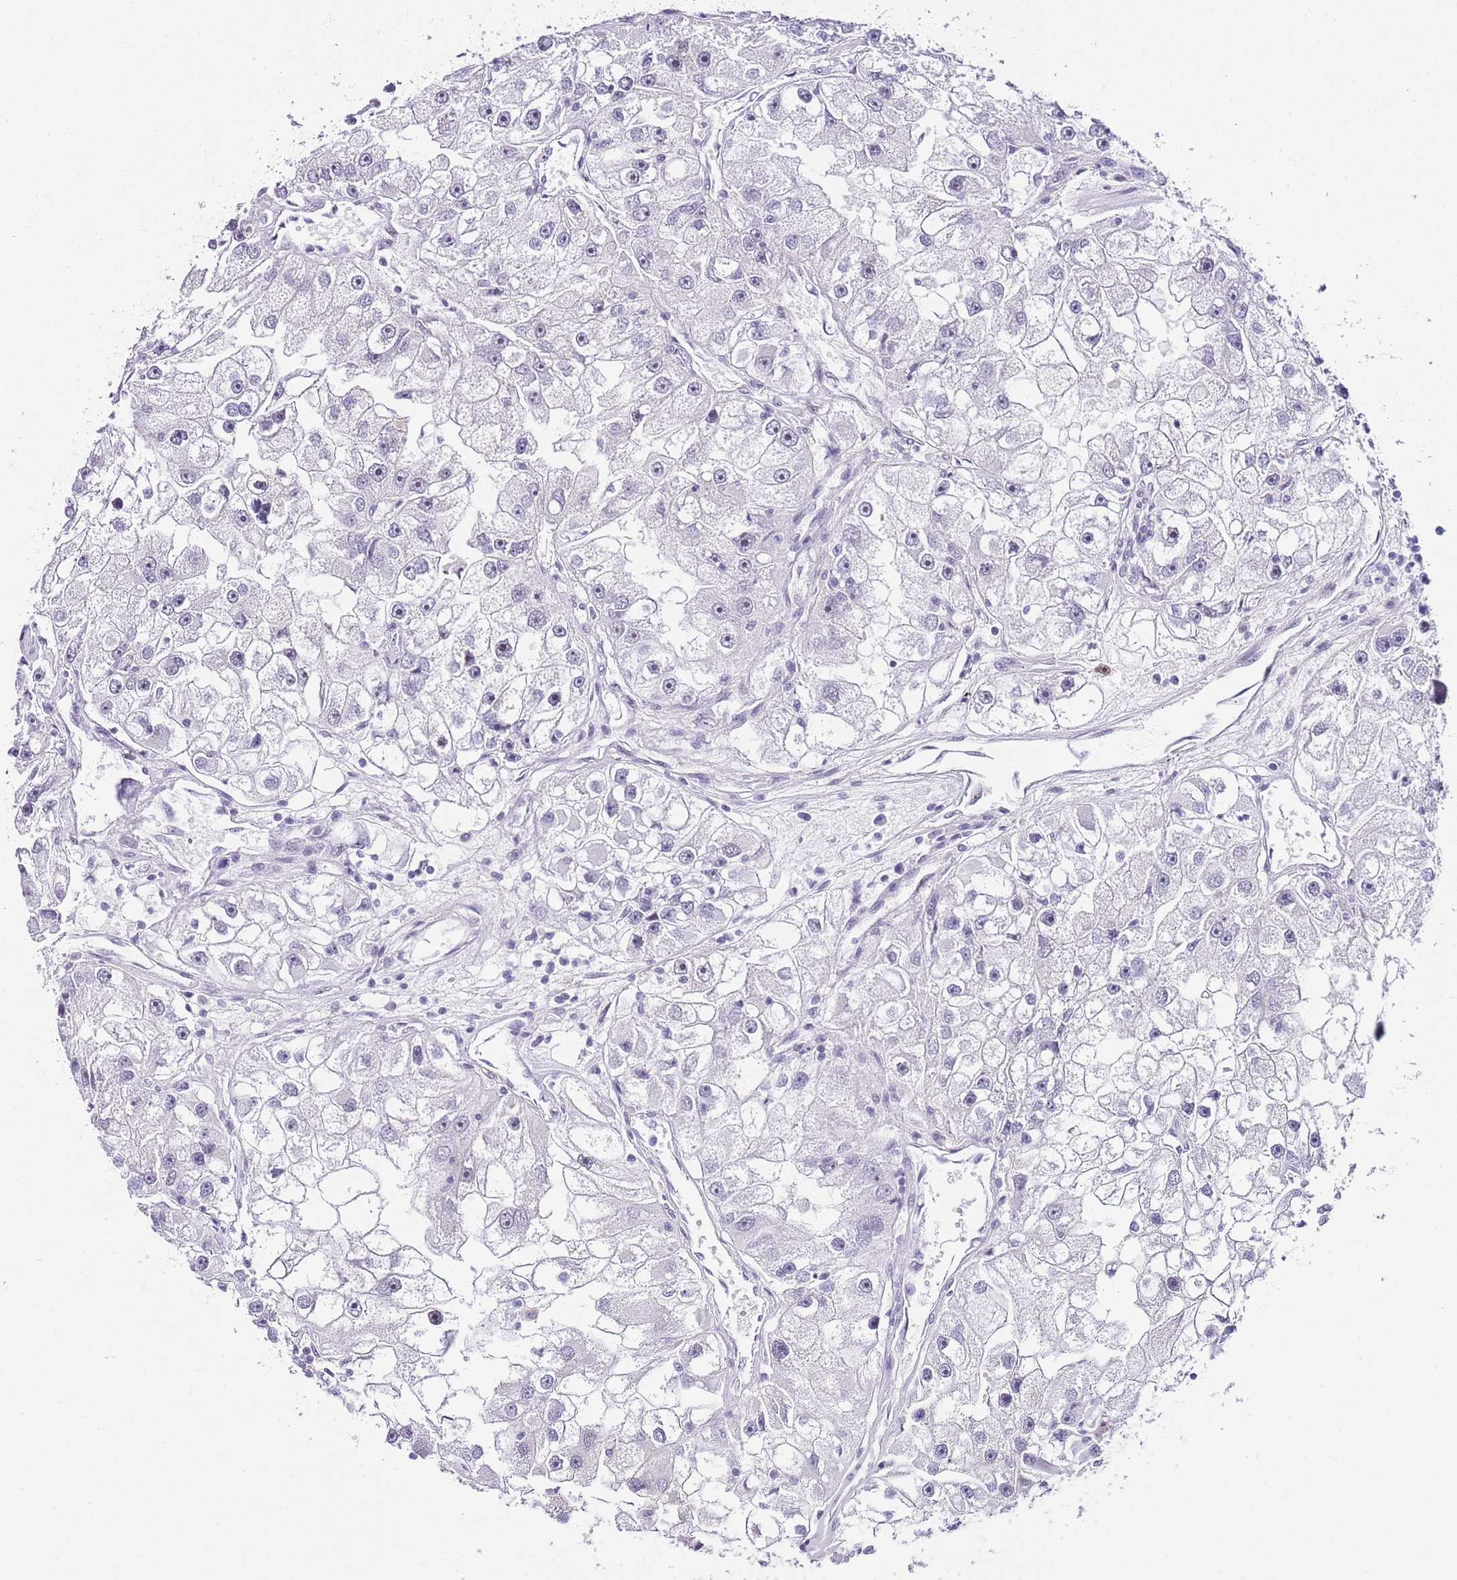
{"staining": {"intensity": "negative", "quantity": "none", "location": "none"}, "tissue": "renal cancer", "cell_type": "Tumor cells", "image_type": "cancer", "snomed": [{"axis": "morphology", "description": "Adenocarcinoma, NOS"}, {"axis": "topography", "description": "Kidney"}], "caption": "Immunohistochemistry (IHC) of renal adenocarcinoma demonstrates no positivity in tumor cells.", "gene": "NOP56", "patient": {"sex": "male", "age": 63}}